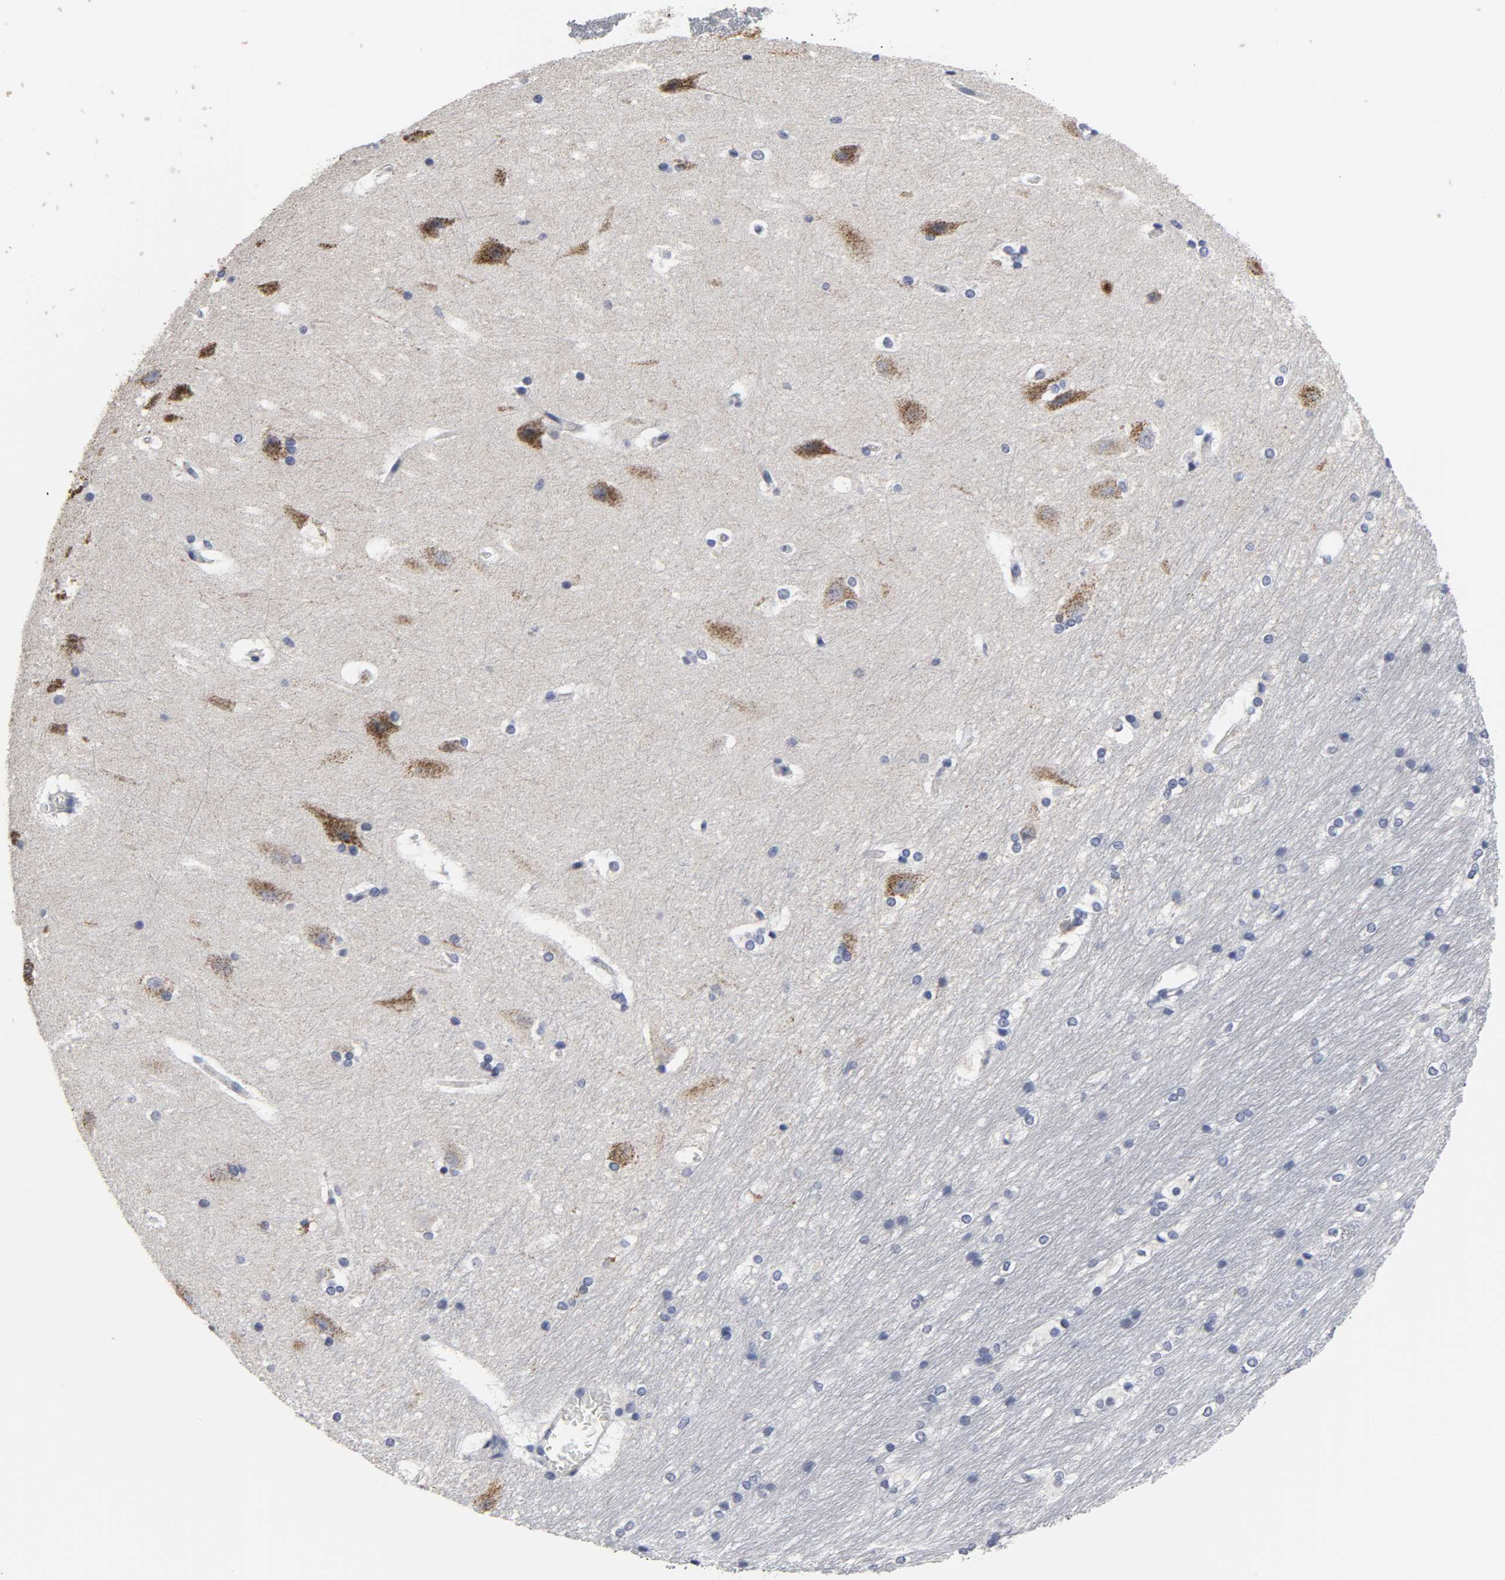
{"staining": {"intensity": "negative", "quantity": "none", "location": "none"}, "tissue": "hippocampus", "cell_type": "Glial cells", "image_type": "normal", "snomed": [{"axis": "morphology", "description": "Normal tissue, NOS"}, {"axis": "topography", "description": "Hippocampus"}], "caption": "Micrograph shows no protein positivity in glial cells of unremarkable hippocampus. Brightfield microscopy of immunohistochemistry stained with DAB (3,3'-diaminobenzidine) (brown) and hematoxylin (blue), captured at high magnification.", "gene": "GRHL2", "patient": {"sex": "female", "age": 19}}